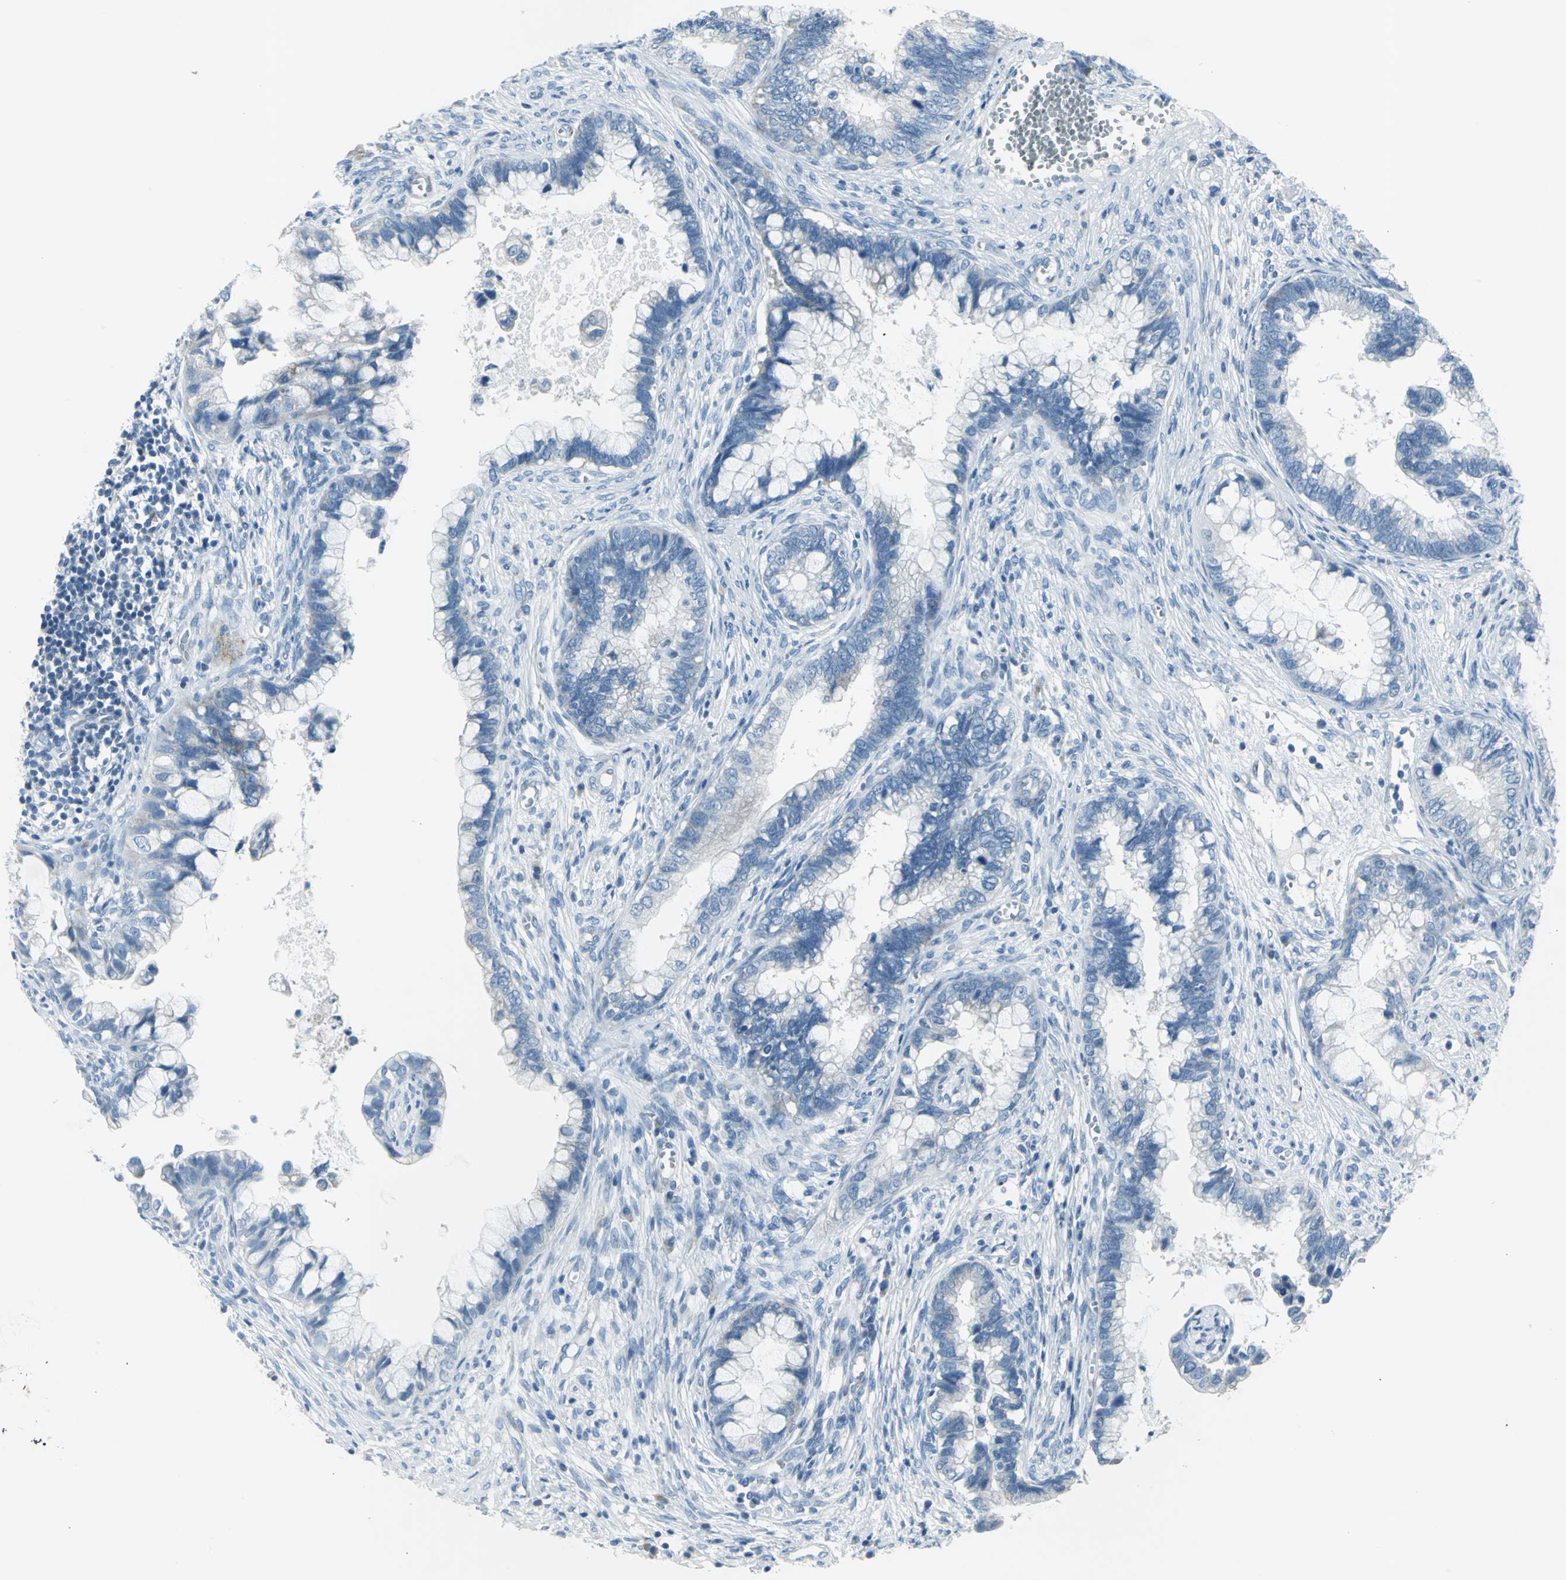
{"staining": {"intensity": "negative", "quantity": "none", "location": "none"}, "tissue": "cervical cancer", "cell_type": "Tumor cells", "image_type": "cancer", "snomed": [{"axis": "morphology", "description": "Adenocarcinoma, NOS"}, {"axis": "topography", "description": "Cervix"}], "caption": "A high-resolution histopathology image shows IHC staining of cervical adenocarcinoma, which displays no significant positivity in tumor cells.", "gene": "DNAI2", "patient": {"sex": "female", "age": 44}}